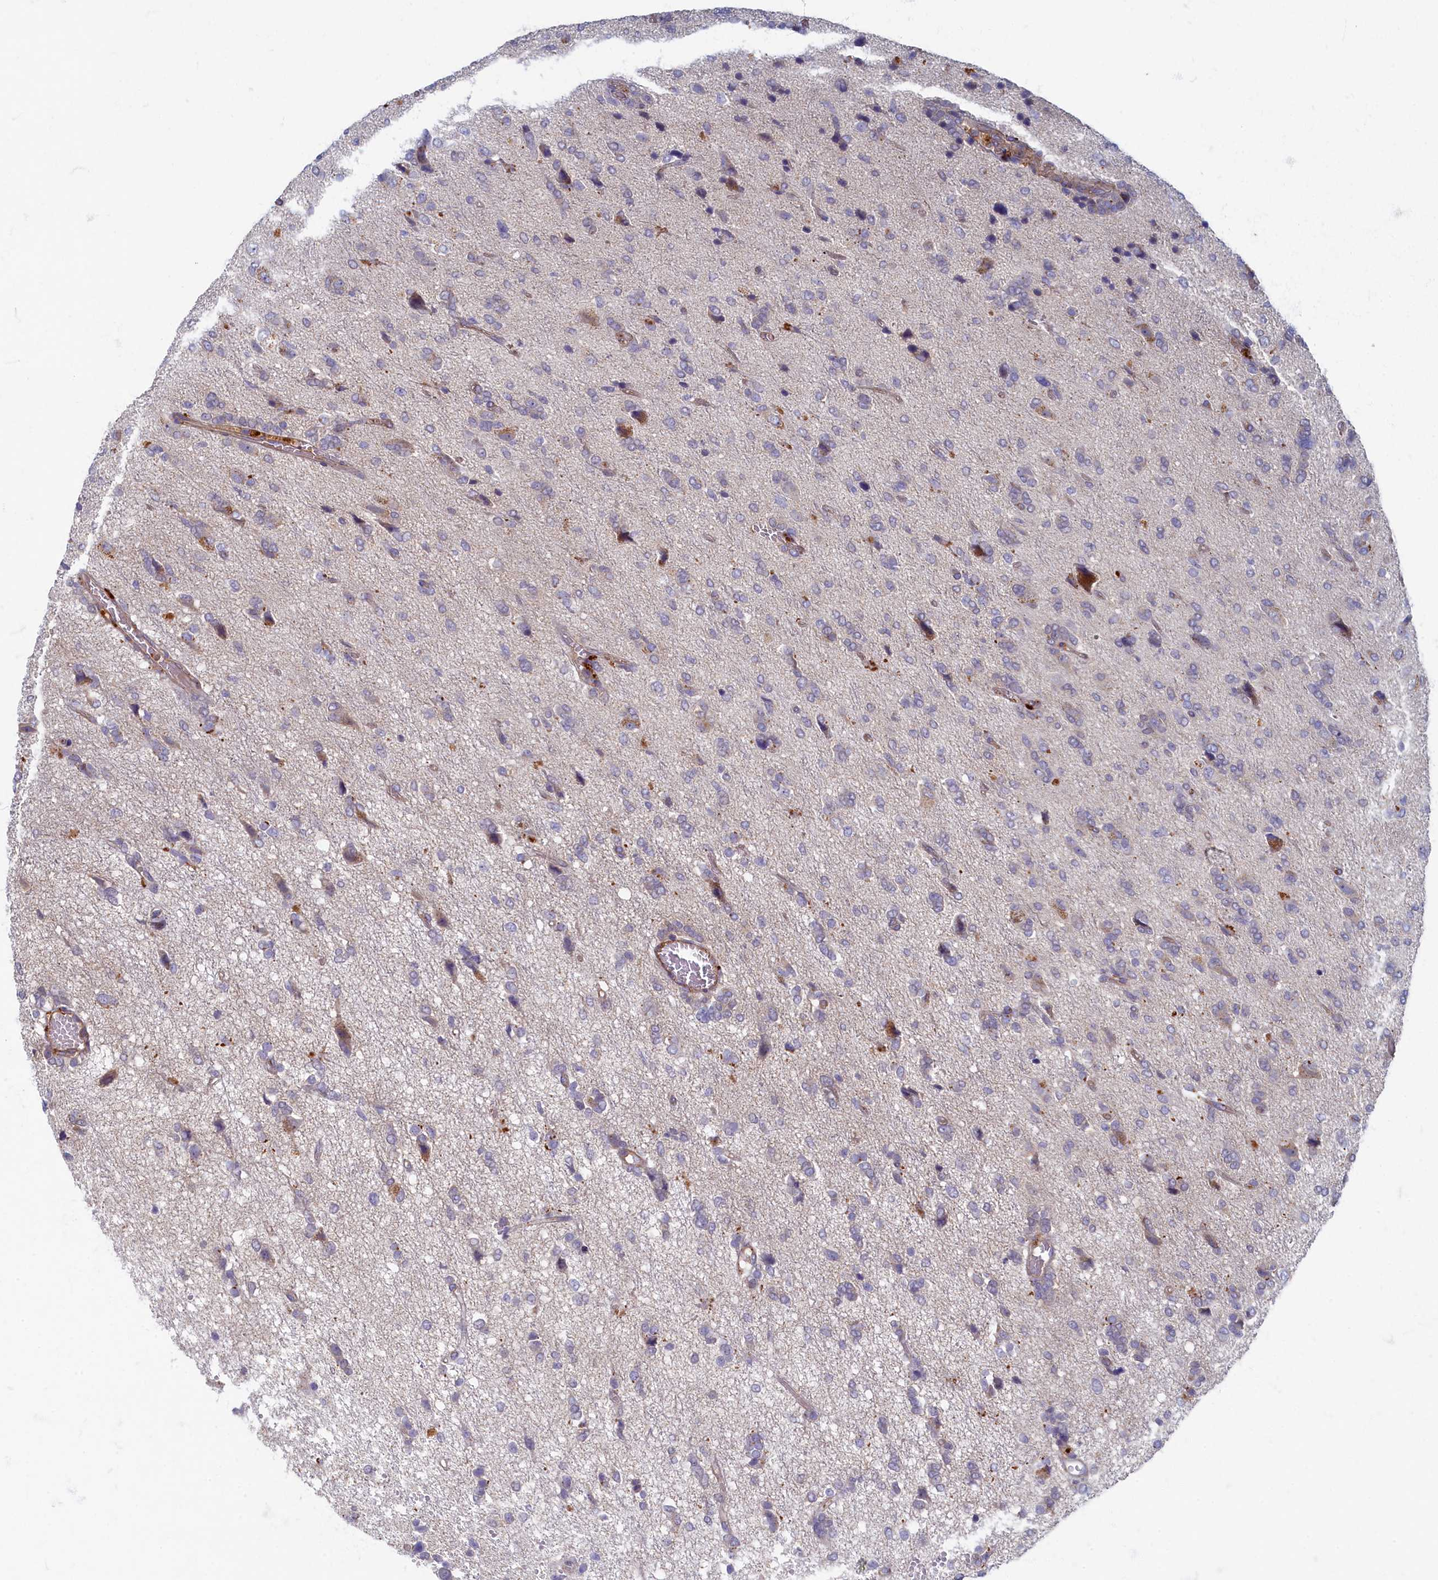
{"staining": {"intensity": "negative", "quantity": "none", "location": "none"}, "tissue": "glioma", "cell_type": "Tumor cells", "image_type": "cancer", "snomed": [{"axis": "morphology", "description": "Glioma, malignant, High grade"}, {"axis": "topography", "description": "Brain"}], "caption": "High power microscopy micrograph of an IHC histopathology image of glioma, revealing no significant staining in tumor cells. The staining was performed using DAB to visualize the protein expression in brown, while the nuclei were stained in blue with hematoxylin (Magnification: 20x).", "gene": "PSMG2", "patient": {"sex": "female", "age": 59}}